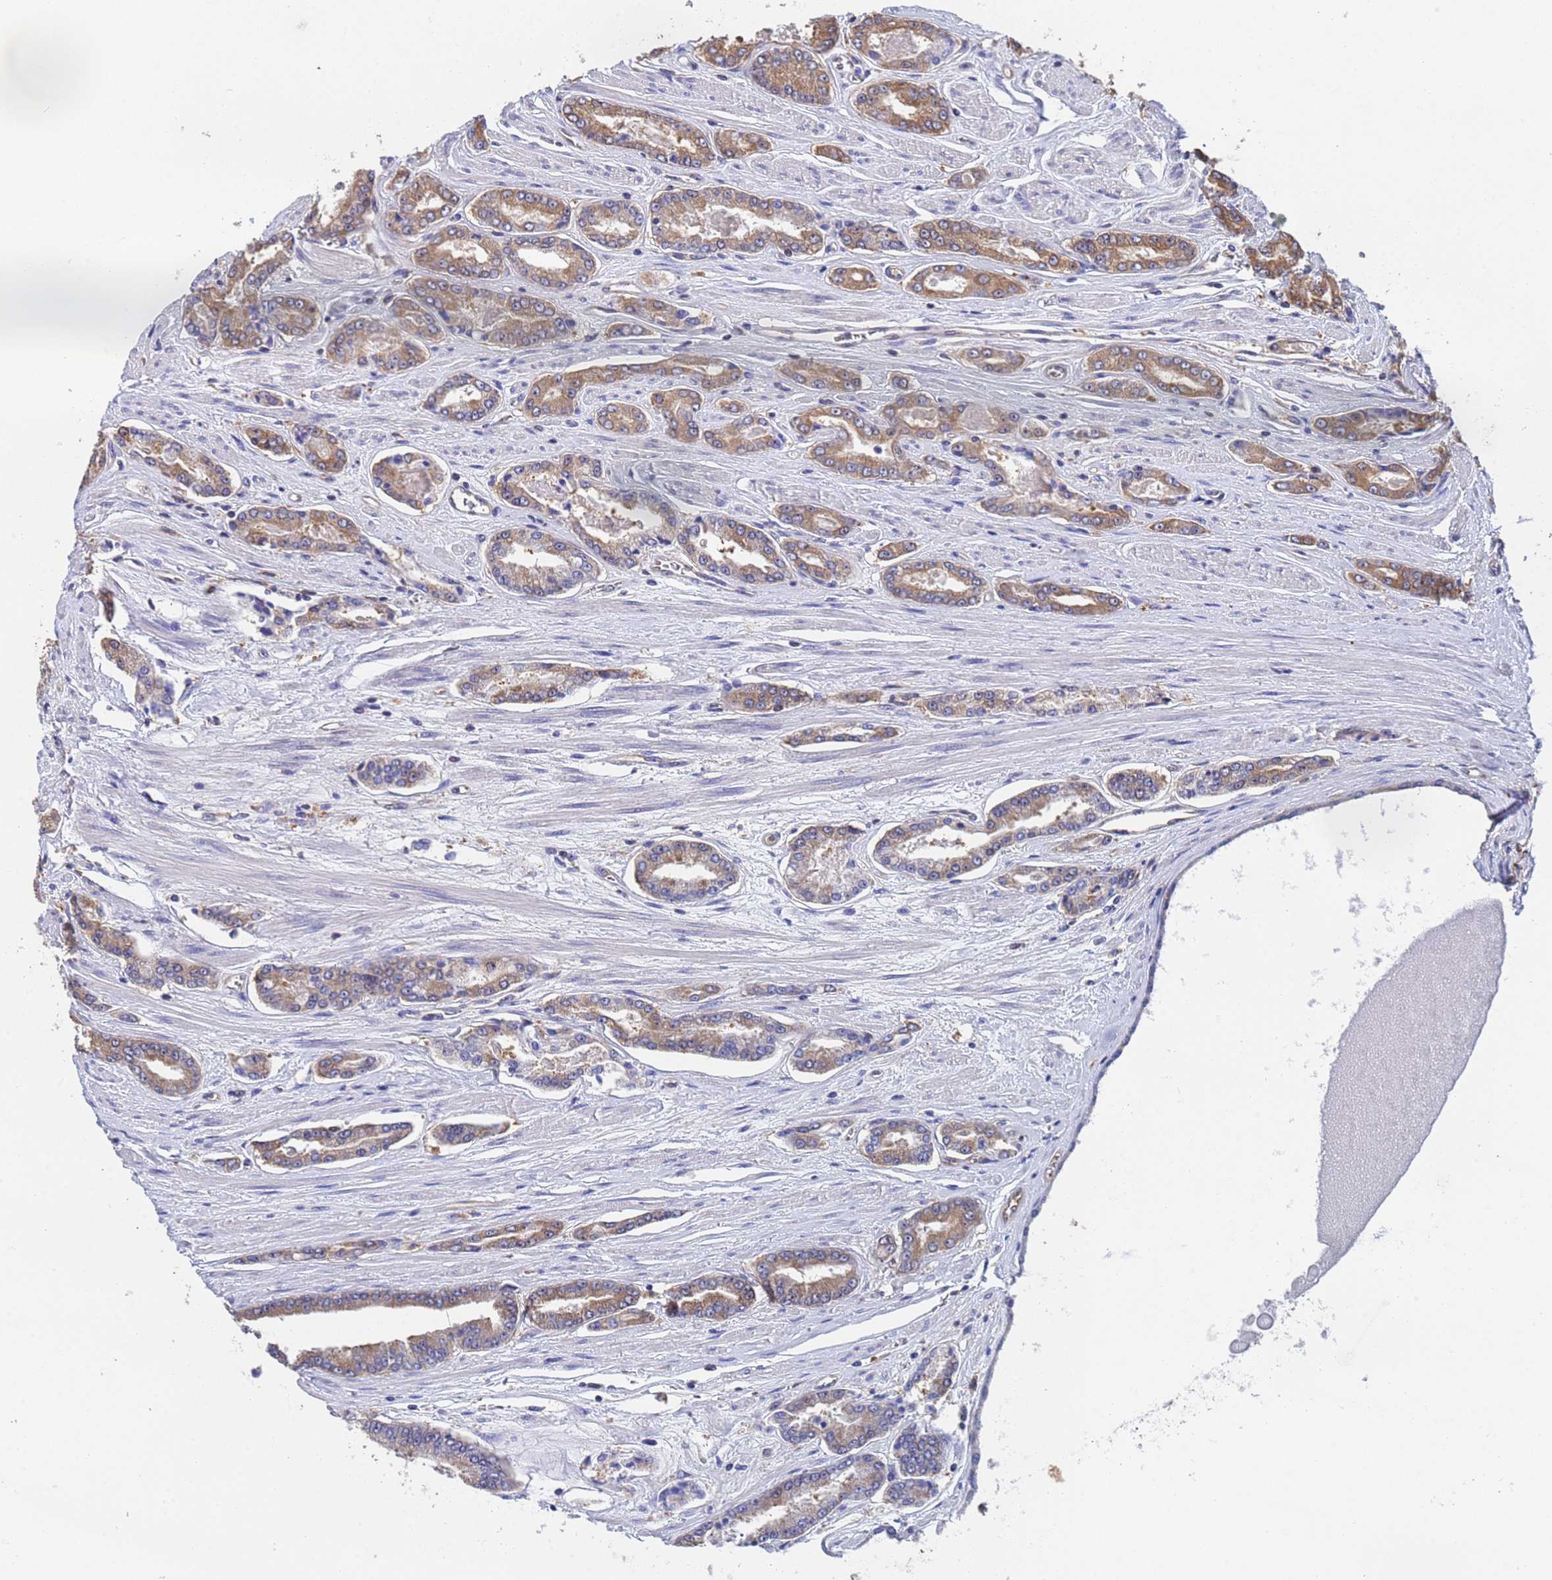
{"staining": {"intensity": "moderate", "quantity": "25%-75%", "location": "cytoplasmic/membranous"}, "tissue": "prostate cancer", "cell_type": "Tumor cells", "image_type": "cancer", "snomed": [{"axis": "morphology", "description": "Adenocarcinoma, High grade"}, {"axis": "topography", "description": "Prostate"}], "caption": "Immunohistochemistry (IHC) image of human prostate adenocarcinoma (high-grade) stained for a protein (brown), which reveals medium levels of moderate cytoplasmic/membranous positivity in about 25%-75% of tumor cells.", "gene": "FAM25A", "patient": {"sex": "male", "age": 74}}